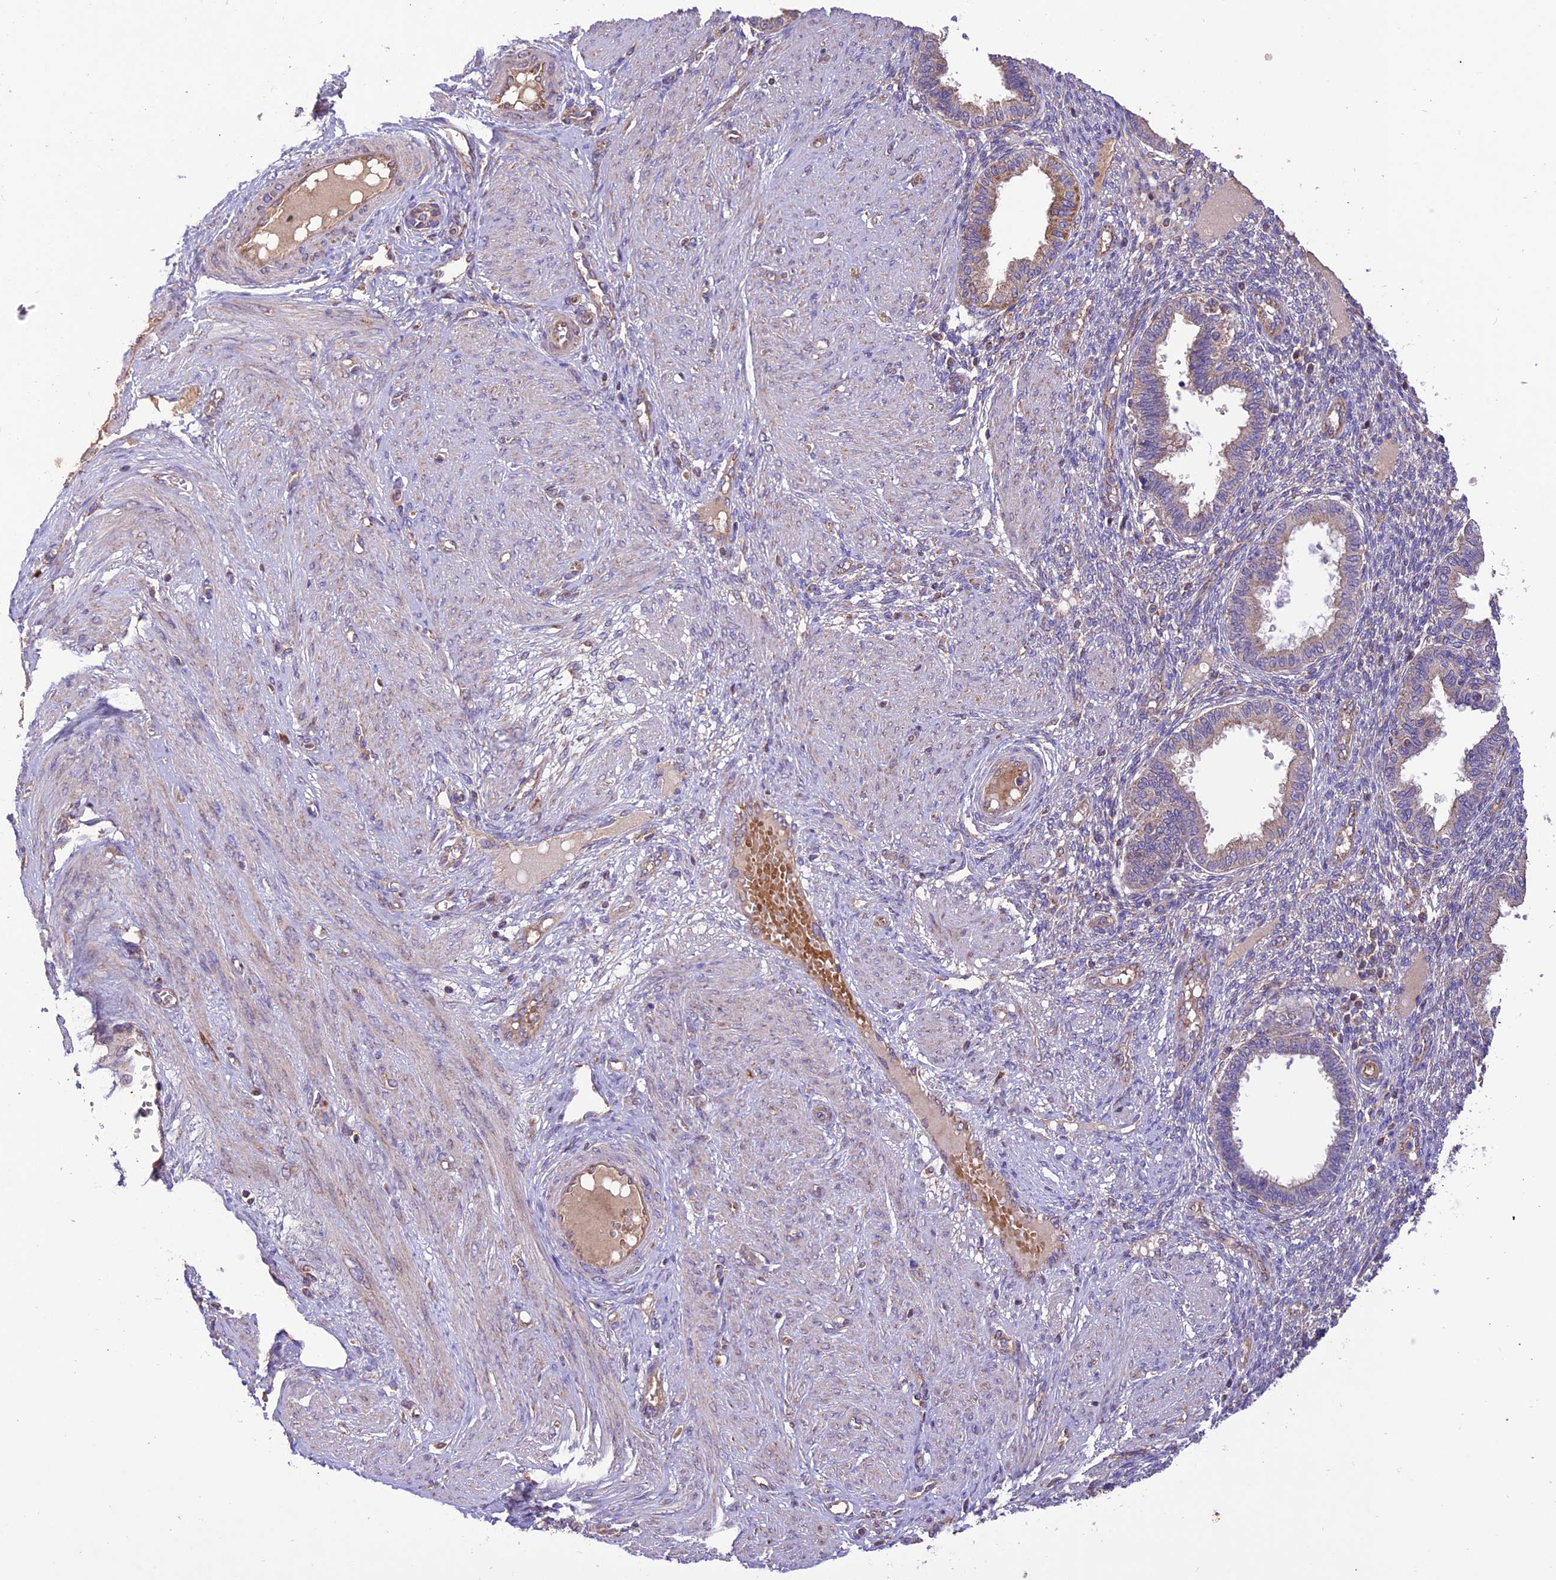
{"staining": {"intensity": "negative", "quantity": "none", "location": "none"}, "tissue": "endometrium", "cell_type": "Cells in endometrial stroma", "image_type": "normal", "snomed": [{"axis": "morphology", "description": "Normal tissue, NOS"}, {"axis": "topography", "description": "Endometrium"}], "caption": "High power microscopy micrograph of an immunohistochemistry (IHC) histopathology image of unremarkable endometrium, revealing no significant staining in cells in endometrial stroma. (DAB (3,3'-diaminobenzidine) immunohistochemistry, high magnification).", "gene": "NDUFAF1", "patient": {"sex": "female", "age": 33}}